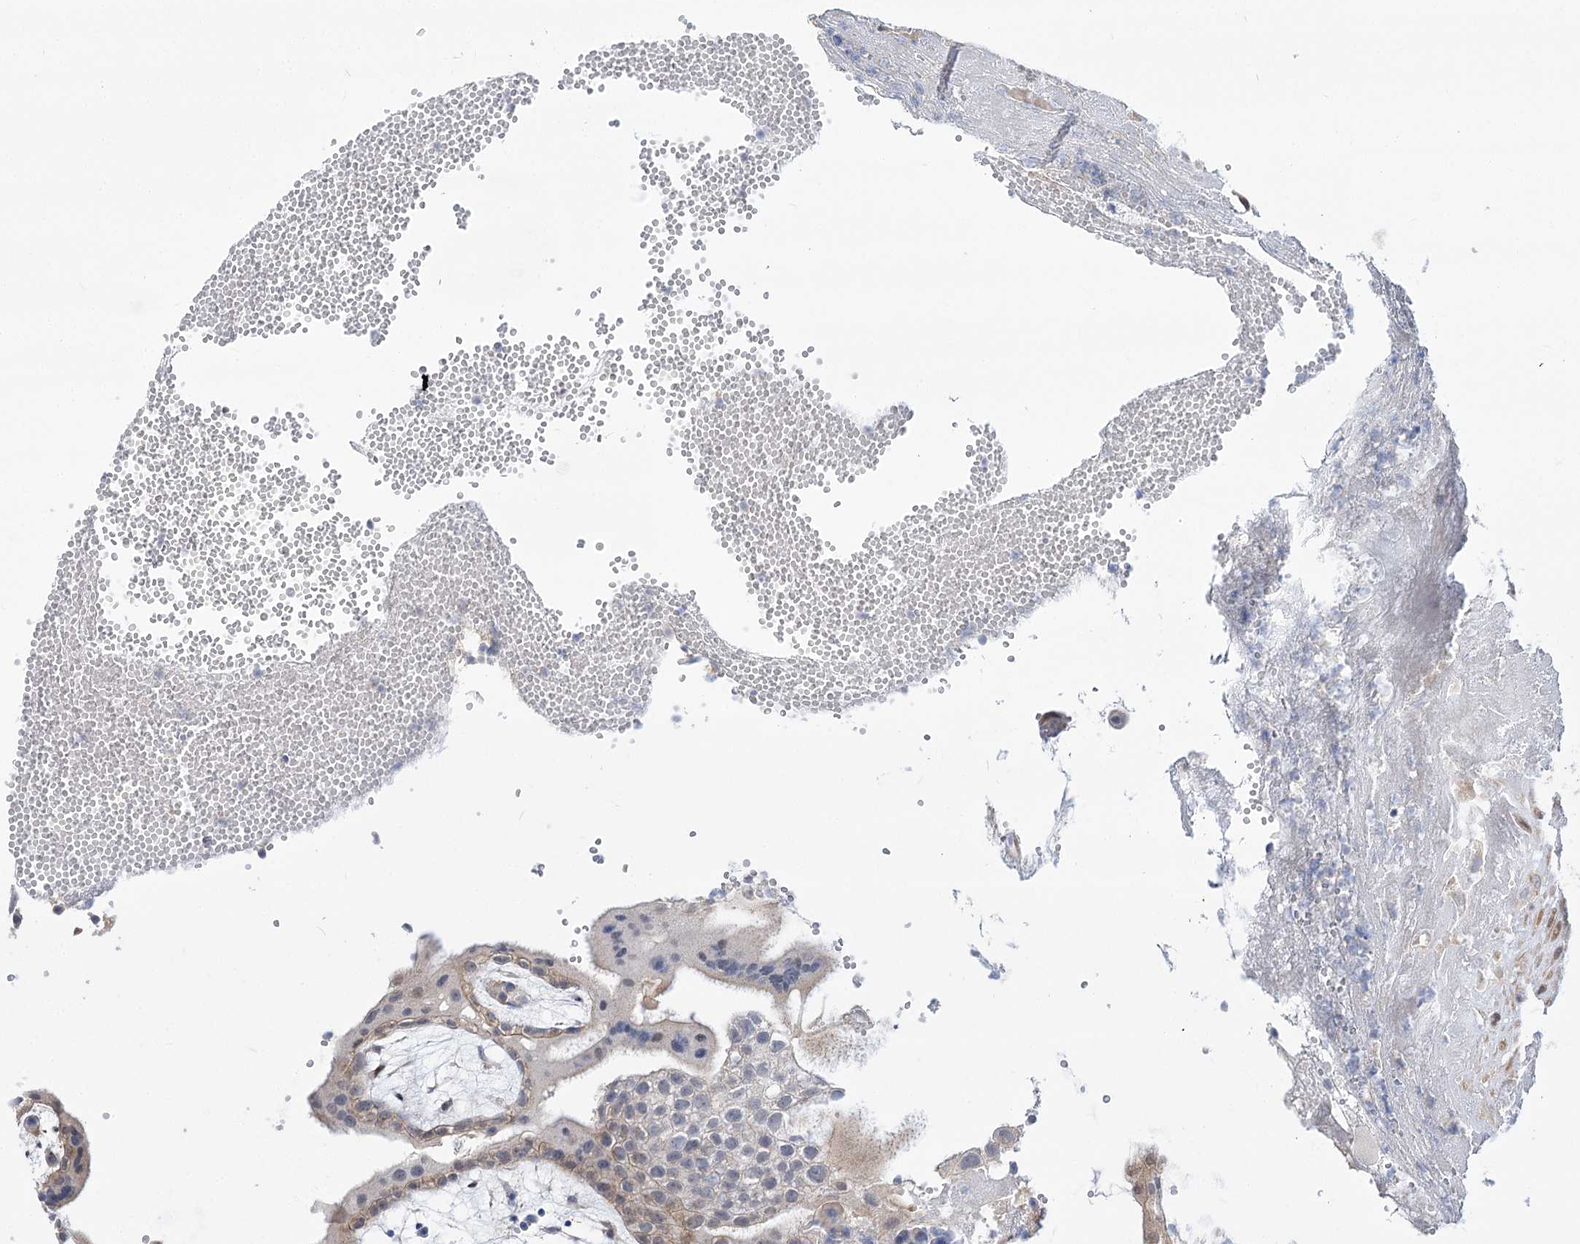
{"staining": {"intensity": "moderate", "quantity": ">75%", "location": "cytoplasmic/membranous"}, "tissue": "placenta", "cell_type": "Decidual cells", "image_type": "normal", "snomed": [{"axis": "morphology", "description": "Normal tissue, NOS"}, {"axis": "topography", "description": "Placenta"}], "caption": "Immunohistochemical staining of unremarkable placenta displays >75% levels of moderate cytoplasmic/membranous protein positivity in about >75% of decidual cells. The protein is stained brown, and the nuclei are stained in blue (DAB IHC with brightfield microscopy, high magnification).", "gene": "ARHGAP32", "patient": {"sex": "female", "age": 18}}